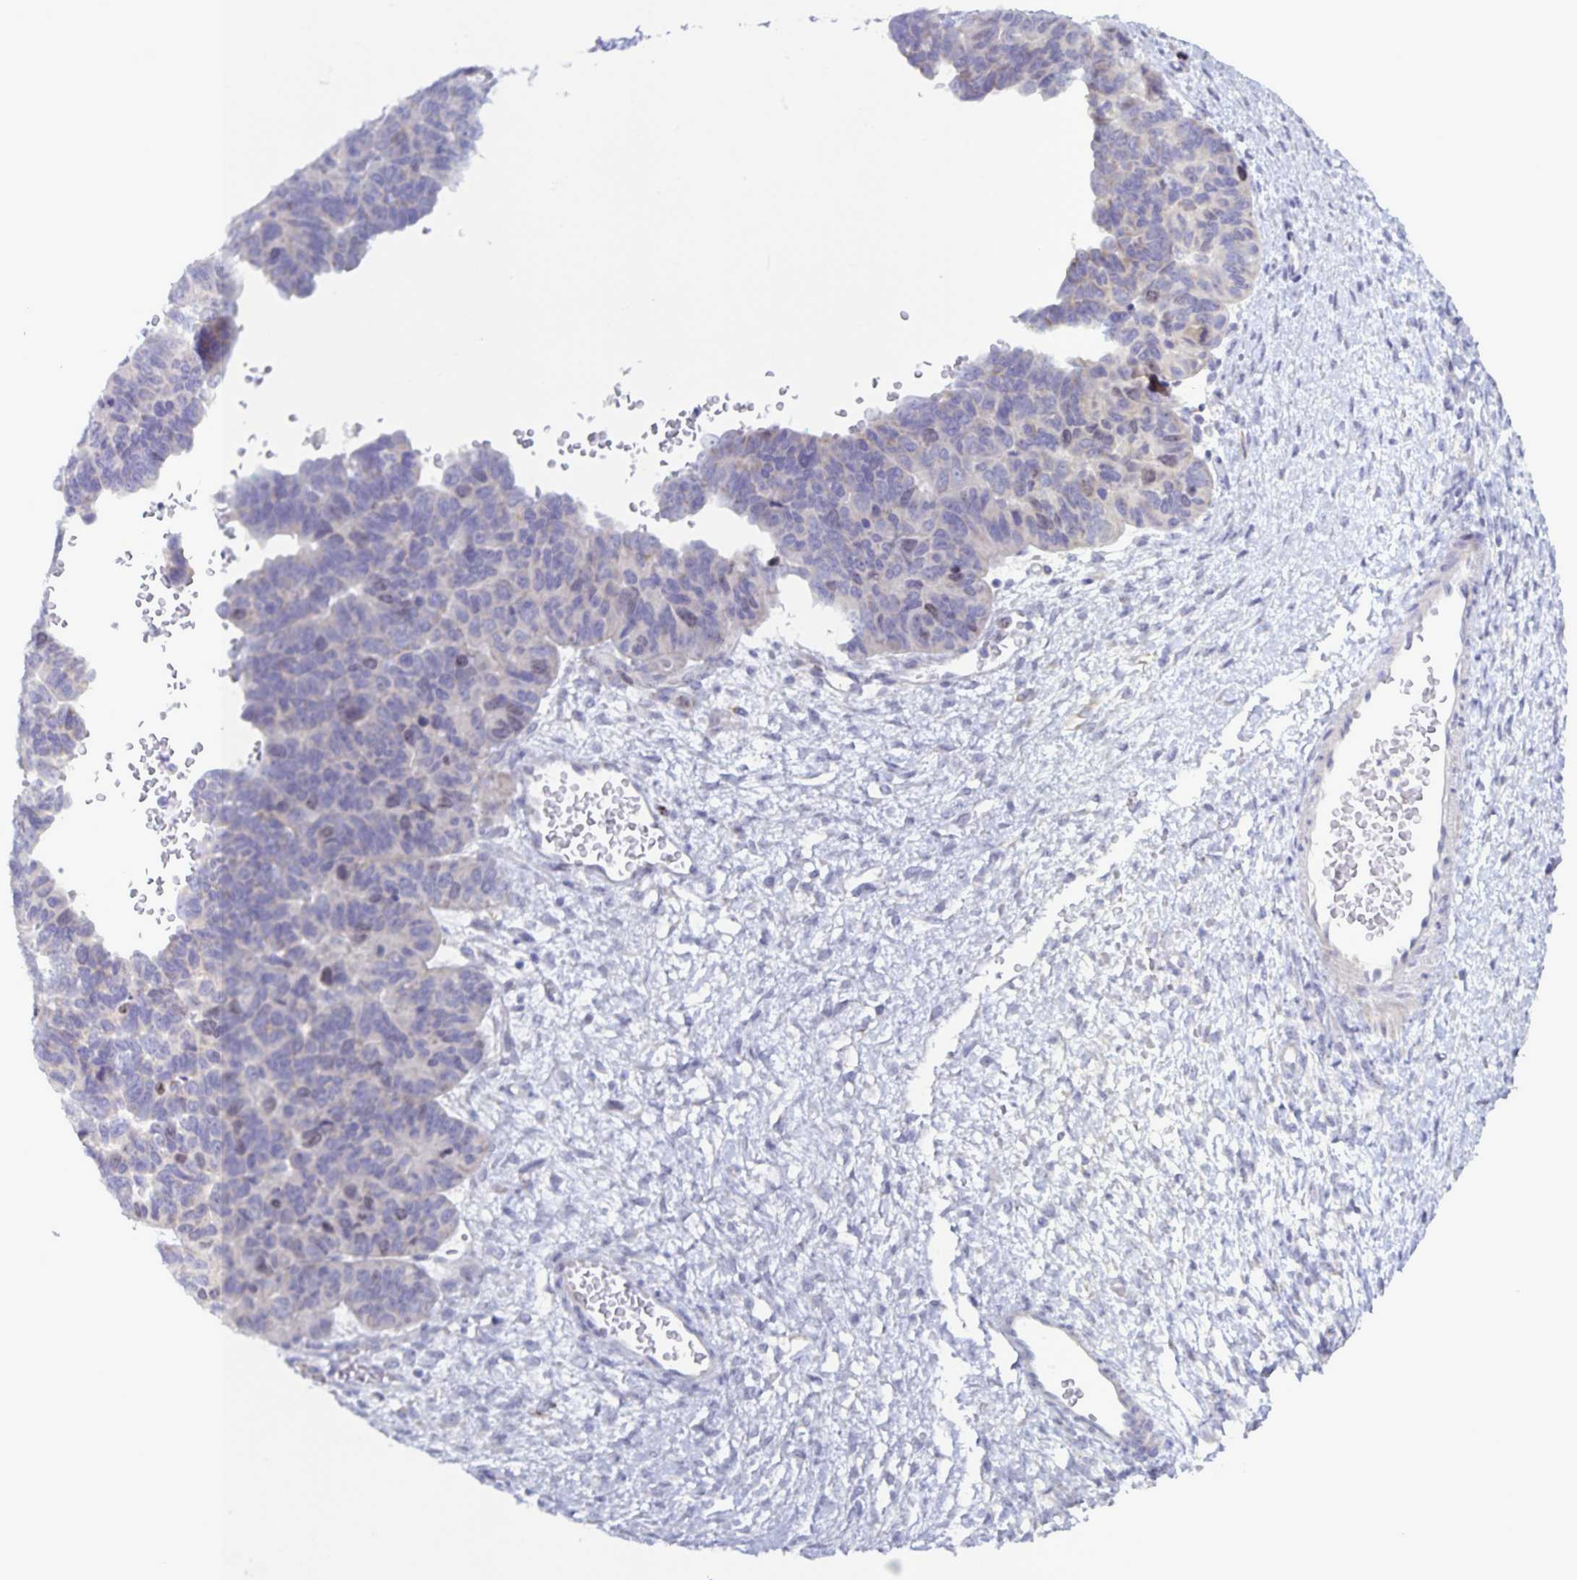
{"staining": {"intensity": "weak", "quantity": "<25%", "location": "nuclear"}, "tissue": "ovarian cancer", "cell_type": "Tumor cells", "image_type": "cancer", "snomed": [{"axis": "morphology", "description": "Cystadenocarcinoma, serous, NOS"}, {"axis": "topography", "description": "Ovary"}], "caption": "The image displays no staining of tumor cells in serous cystadenocarcinoma (ovarian).", "gene": "CENPH", "patient": {"sex": "female", "age": 64}}